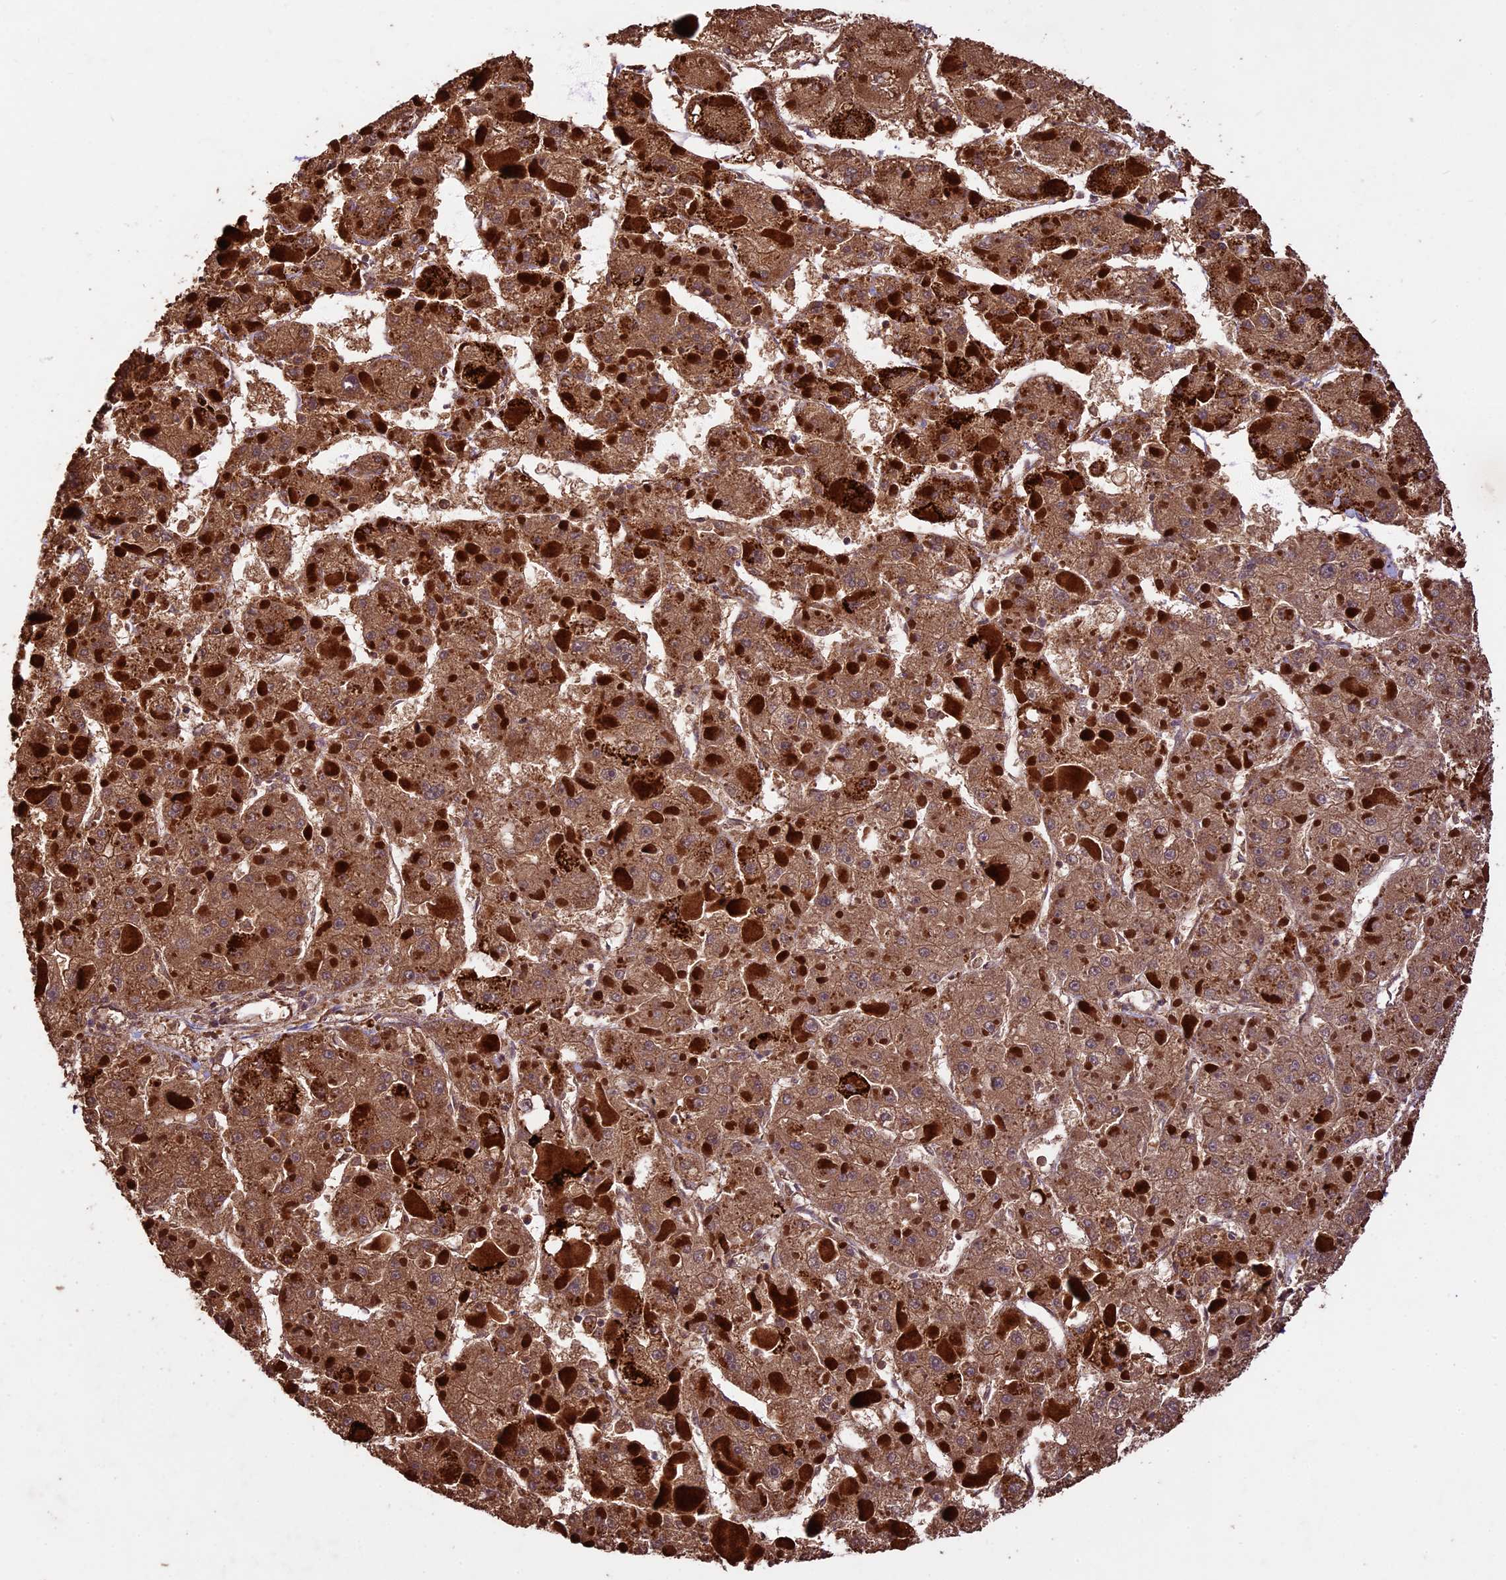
{"staining": {"intensity": "moderate", "quantity": ">75%", "location": "cytoplasmic/membranous"}, "tissue": "liver cancer", "cell_type": "Tumor cells", "image_type": "cancer", "snomed": [{"axis": "morphology", "description": "Carcinoma, Hepatocellular, NOS"}, {"axis": "topography", "description": "Liver"}], "caption": "Immunohistochemical staining of hepatocellular carcinoma (liver) reveals moderate cytoplasmic/membranous protein staining in about >75% of tumor cells. Immunohistochemistry stains the protein of interest in brown and the nuclei are stained blue.", "gene": "CRLF1", "patient": {"sex": "female", "age": 73}}